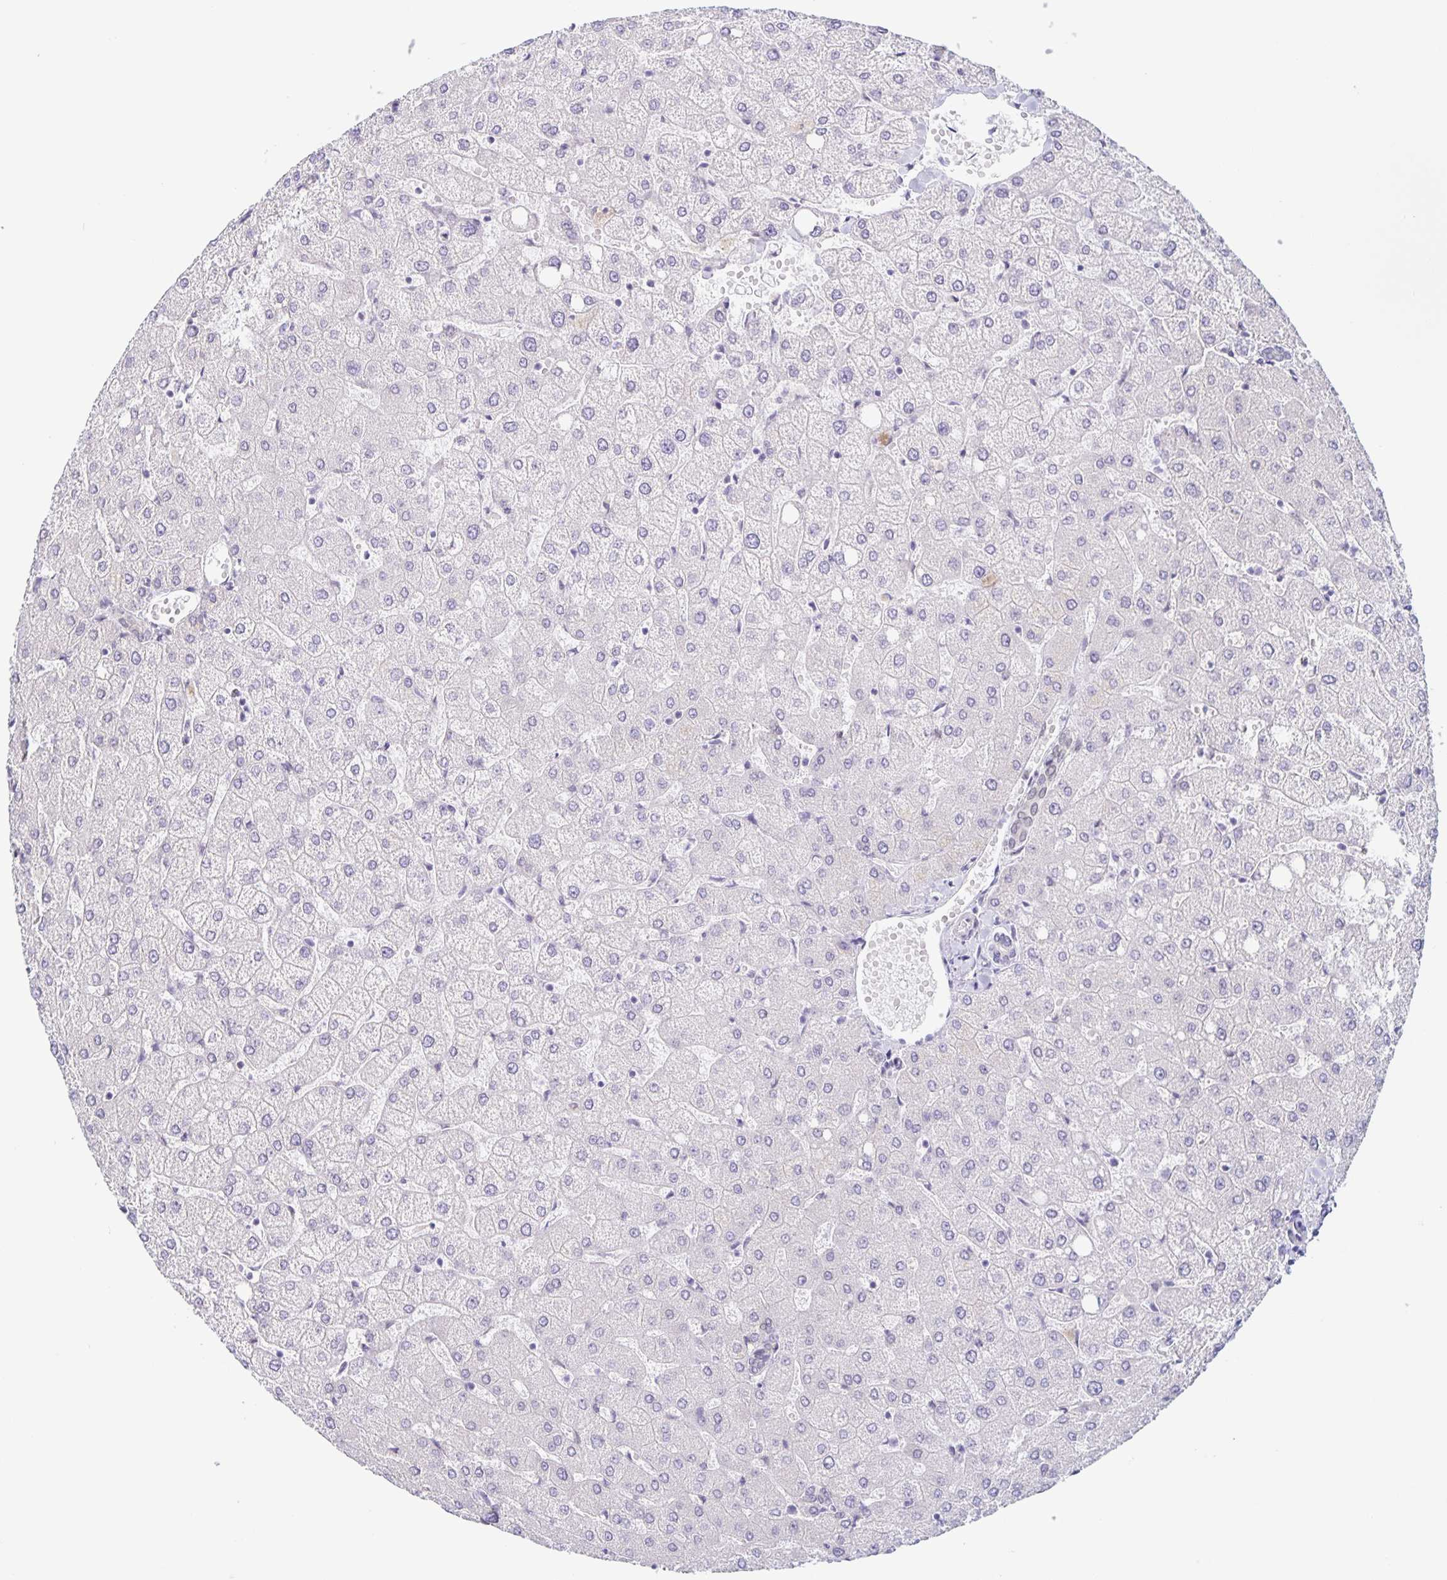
{"staining": {"intensity": "negative", "quantity": "none", "location": "none"}, "tissue": "liver", "cell_type": "Cholangiocytes", "image_type": "normal", "snomed": [{"axis": "morphology", "description": "Normal tissue, NOS"}, {"axis": "topography", "description": "Liver"}], "caption": "The histopathology image reveals no staining of cholangiocytes in normal liver.", "gene": "SYNE2", "patient": {"sex": "female", "age": 54}}